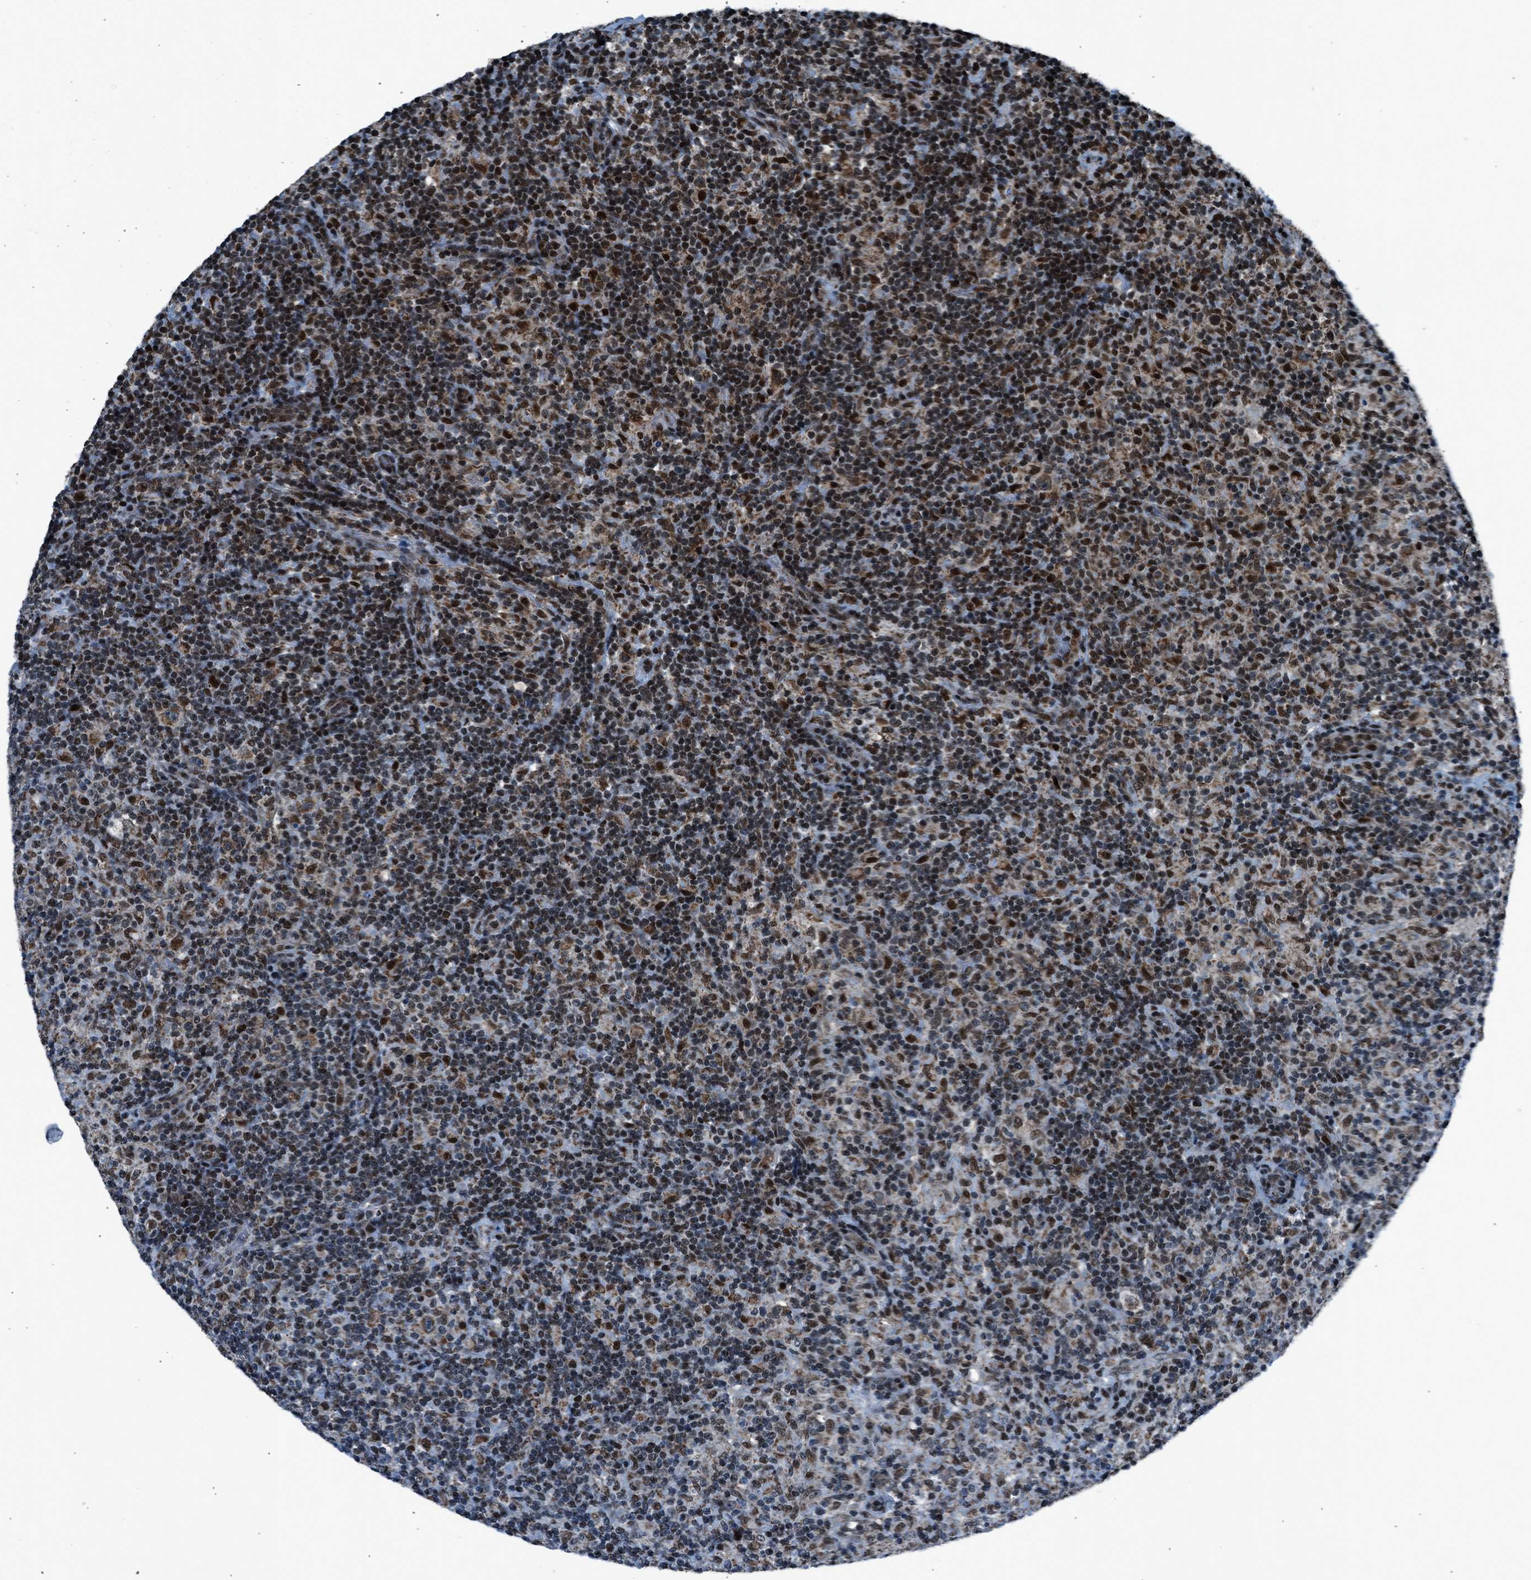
{"staining": {"intensity": "moderate", "quantity": ">75%", "location": "cytoplasmic/membranous,nuclear"}, "tissue": "lymphoma", "cell_type": "Tumor cells", "image_type": "cancer", "snomed": [{"axis": "morphology", "description": "Hodgkin's disease, NOS"}, {"axis": "topography", "description": "Lymph node"}], "caption": "About >75% of tumor cells in human Hodgkin's disease show moderate cytoplasmic/membranous and nuclear protein positivity as visualized by brown immunohistochemical staining.", "gene": "MORC3", "patient": {"sex": "male", "age": 70}}